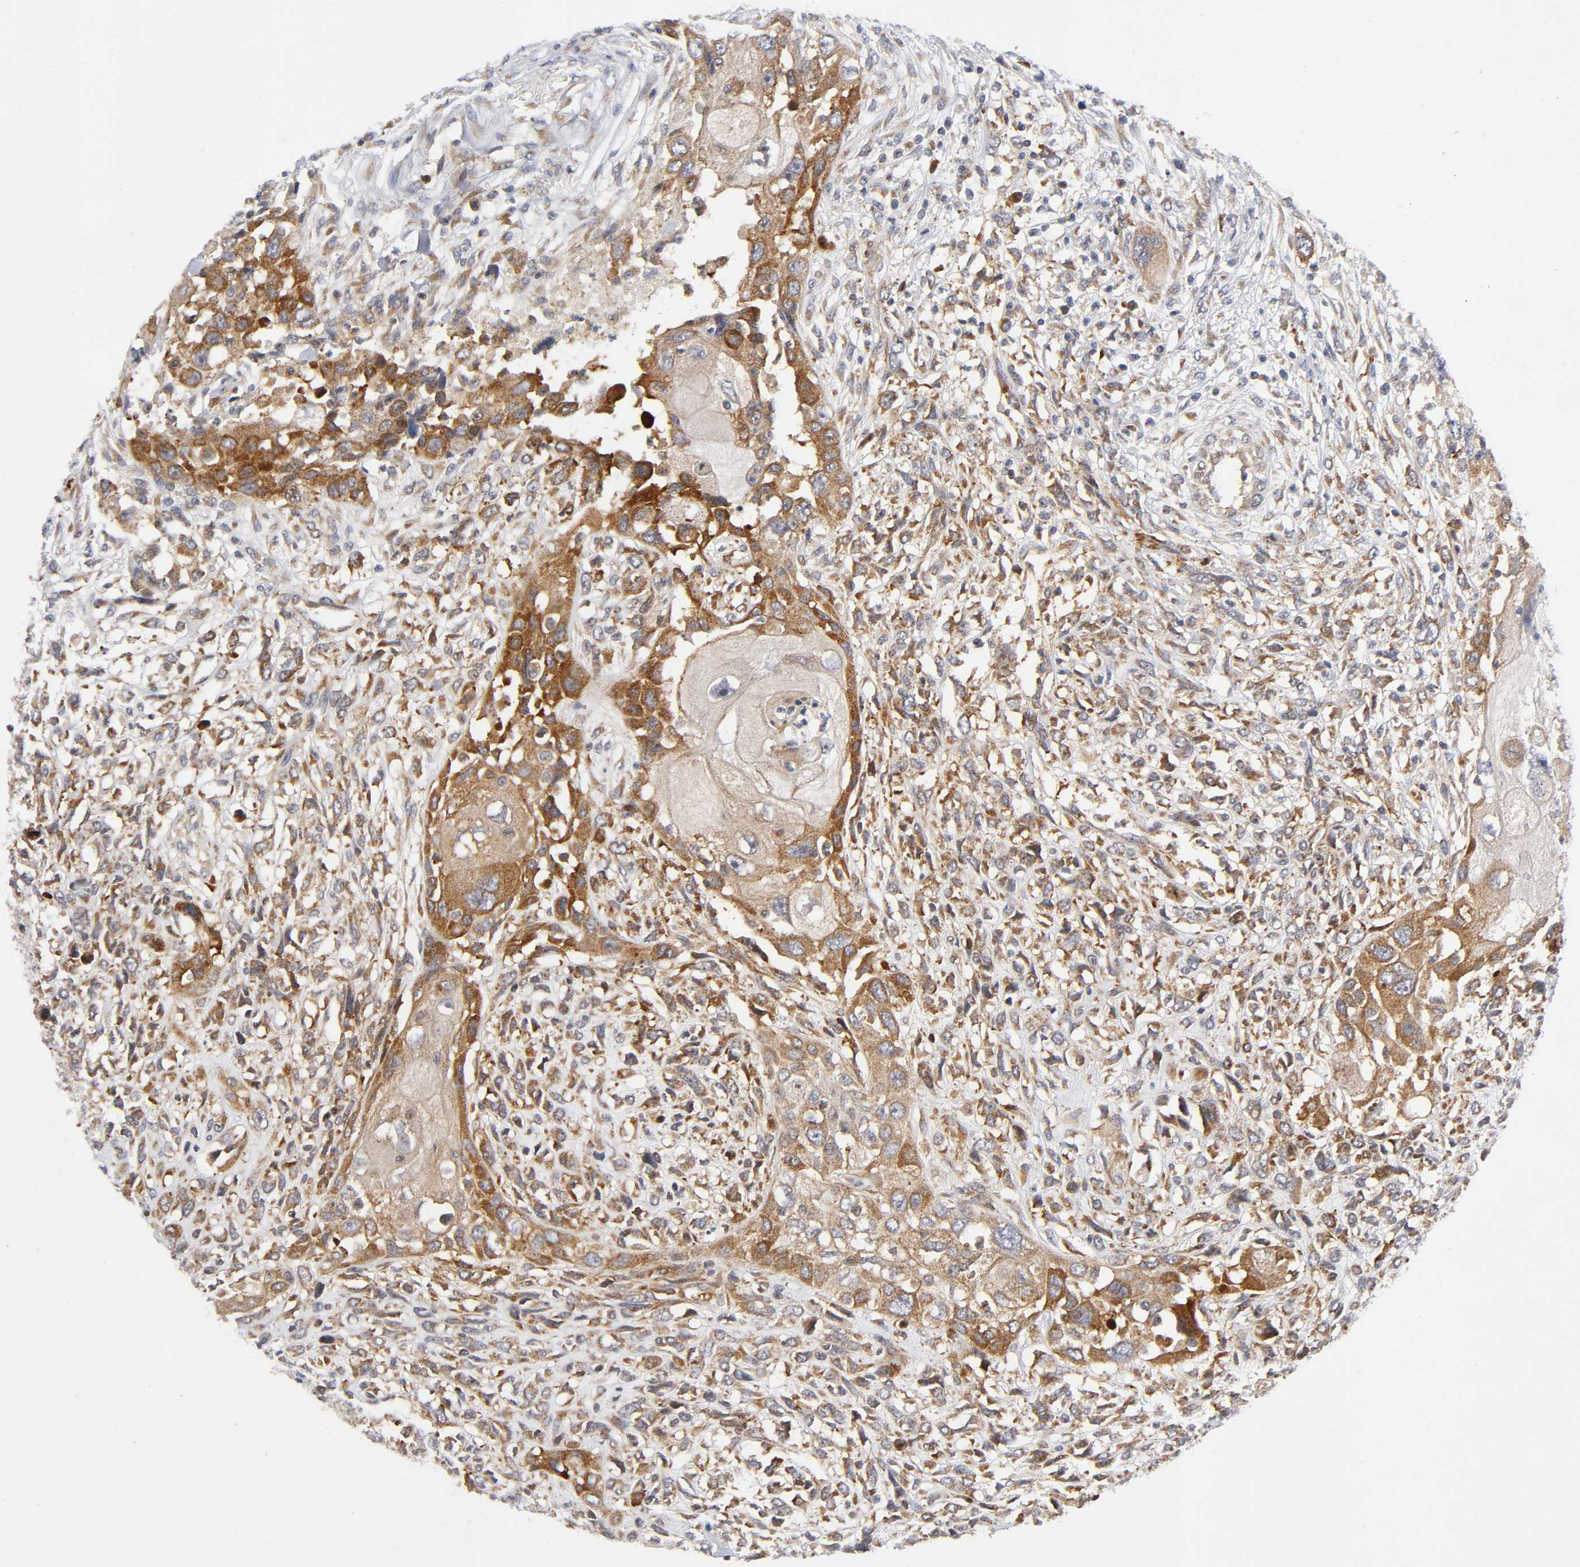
{"staining": {"intensity": "moderate", "quantity": ">75%", "location": "cytoplasmic/membranous"}, "tissue": "head and neck cancer", "cell_type": "Tumor cells", "image_type": "cancer", "snomed": [{"axis": "morphology", "description": "Neoplasm, malignant, NOS"}, {"axis": "topography", "description": "Salivary gland"}, {"axis": "topography", "description": "Head-Neck"}], "caption": "Head and neck malignant neoplasm stained for a protein demonstrates moderate cytoplasmic/membranous positivity in tumor cells. (brown staining indicates protein expression, while blue staining denotes nuclei).", "gene": "EIF5", "patient": {"sex": "male", "age": 43}}